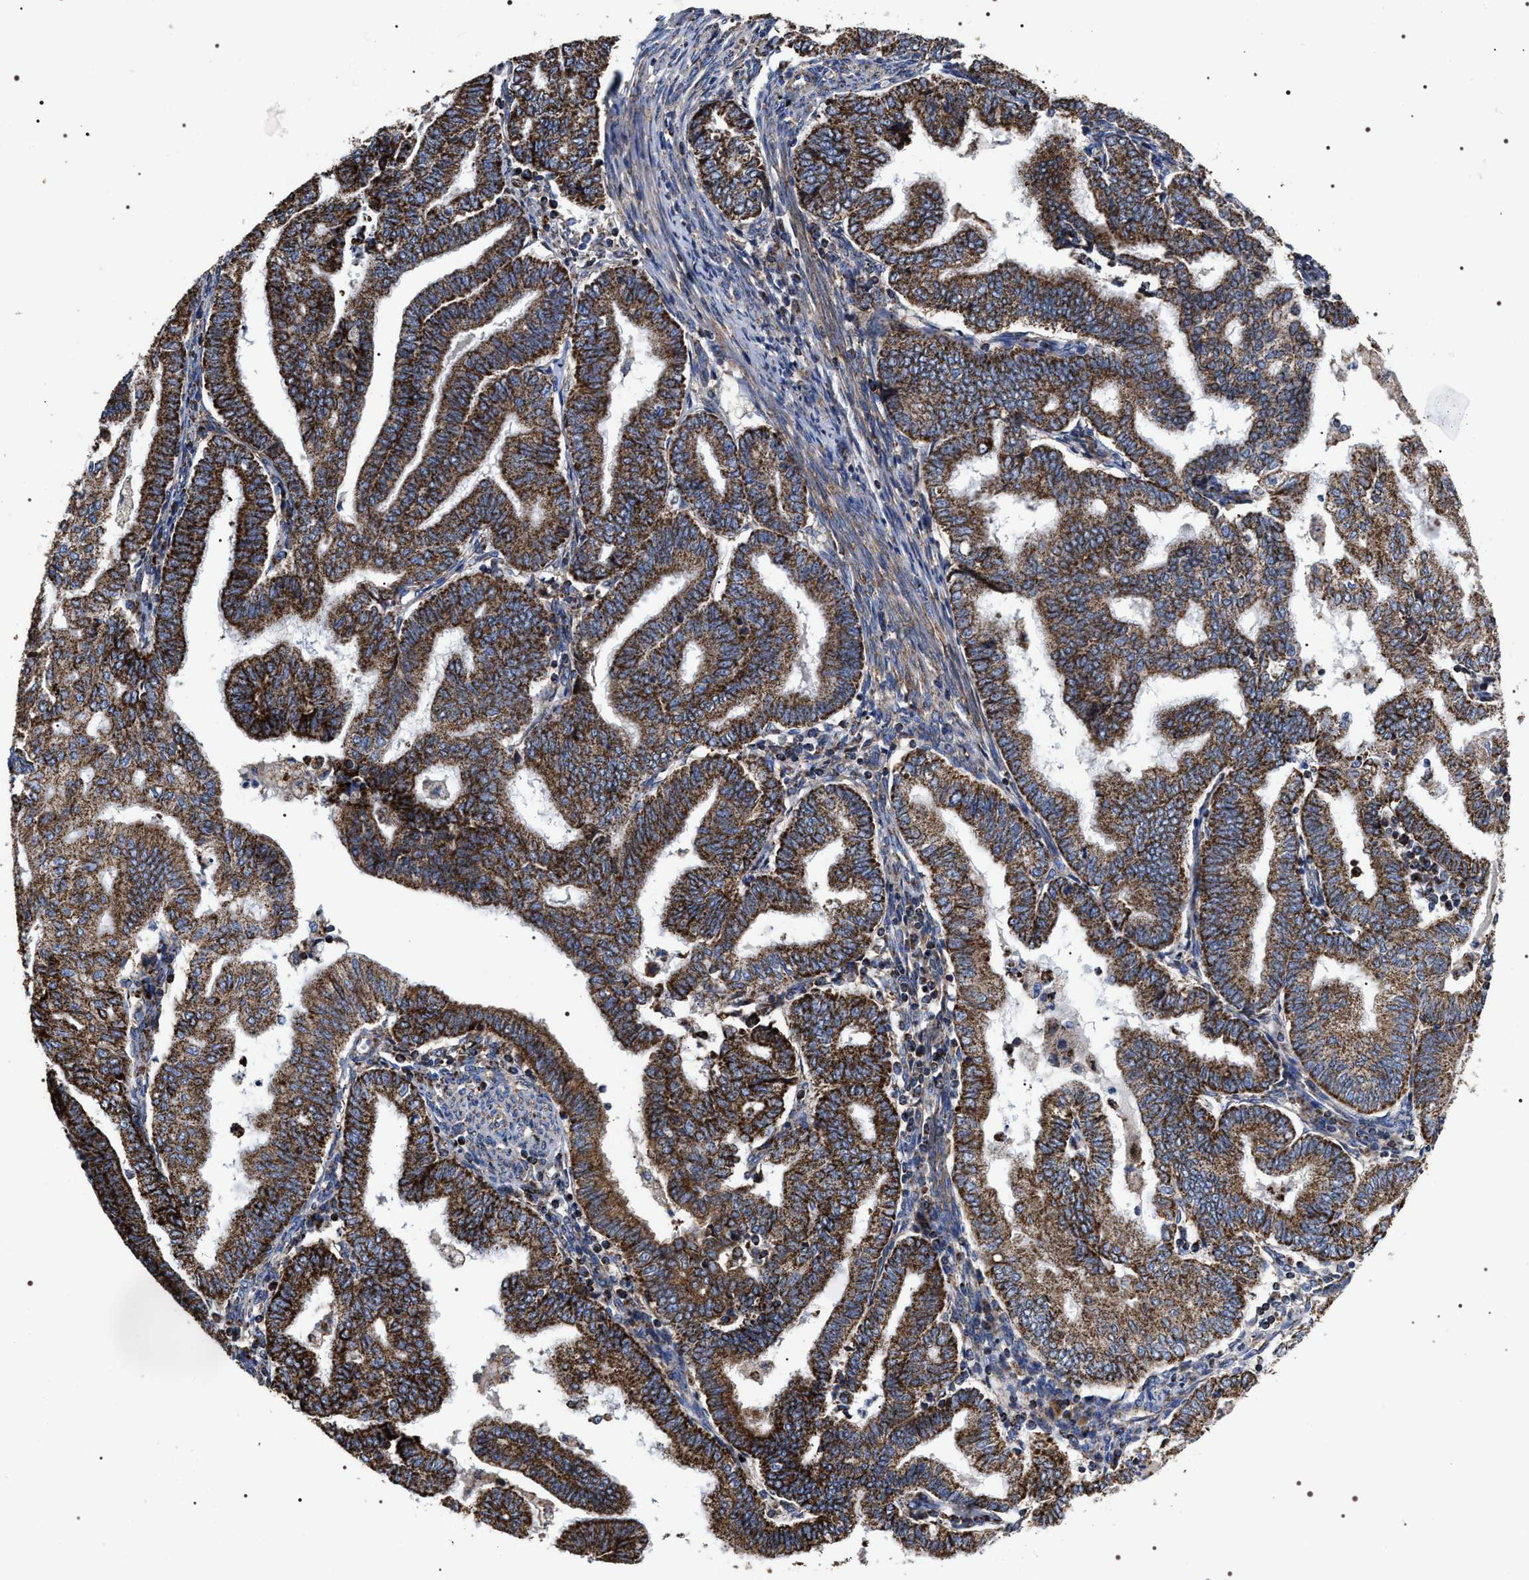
{"staining": {"intensity": "strong", "quantity": ">75%", "location": "cytoplasmic/membranous"}, "tissue": "endometrial cancer", "cell_type": "Tumor cells", "image_type": "cancer", "snomed": [{"axis": "morphology", "description": "Polyp, NOS"}, {"axis": "morphology", "description": "Adenocarcinoma, NOS"}, {"axis": "morphology", "description": "Adenoma, NOS"}, {"axis": "topography", "description": "Endometrium"}], "caption": "Protein expression analysis of adenocarcinoma (endometrial) exhibits strong cytoplasmic/membranous expression in approximately >75% of tumor cells.", "gene": "COG5", "patient": {"sex": "female", "age": 79}}